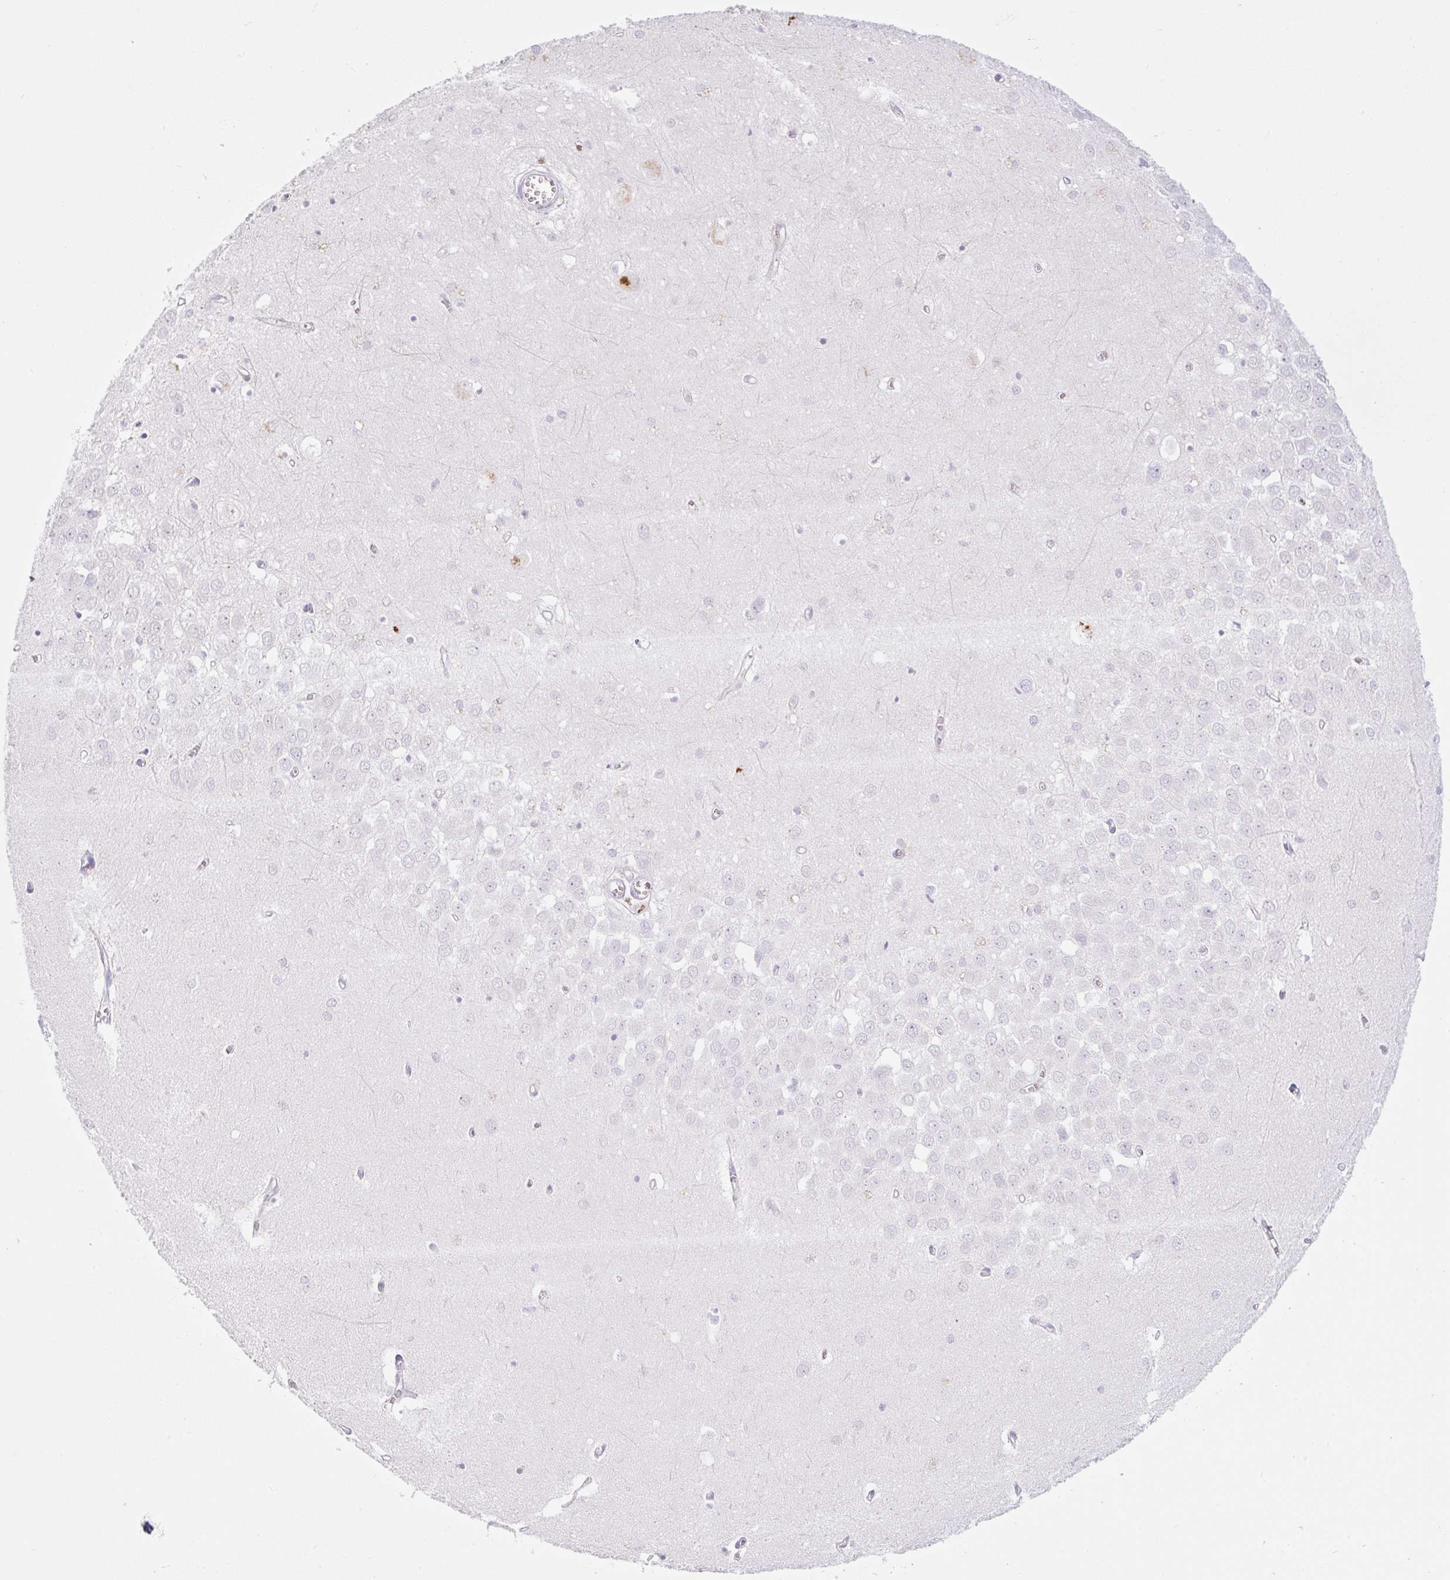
{"staining": {"intensity": "negative", "quantity": "none", "location": "none"}, "tissue": "hippocampus", "cell_type": "Glial cells", "image_type": "normal", "snomed": [{"axis": "morphology", "description": "Normal tissue, NOS"}, {"axis": "topography", "description": "Hippocampus"}], "caption": "This photomicrograph is of normal hippocampus stained with immunohistochemistry (IHC) to label a protein in brown with the nuclei are counter-stained blue. There is no positivity in glial cells.", "gene": "MIA2", "patient": {"sex": "female", "age": 64}}